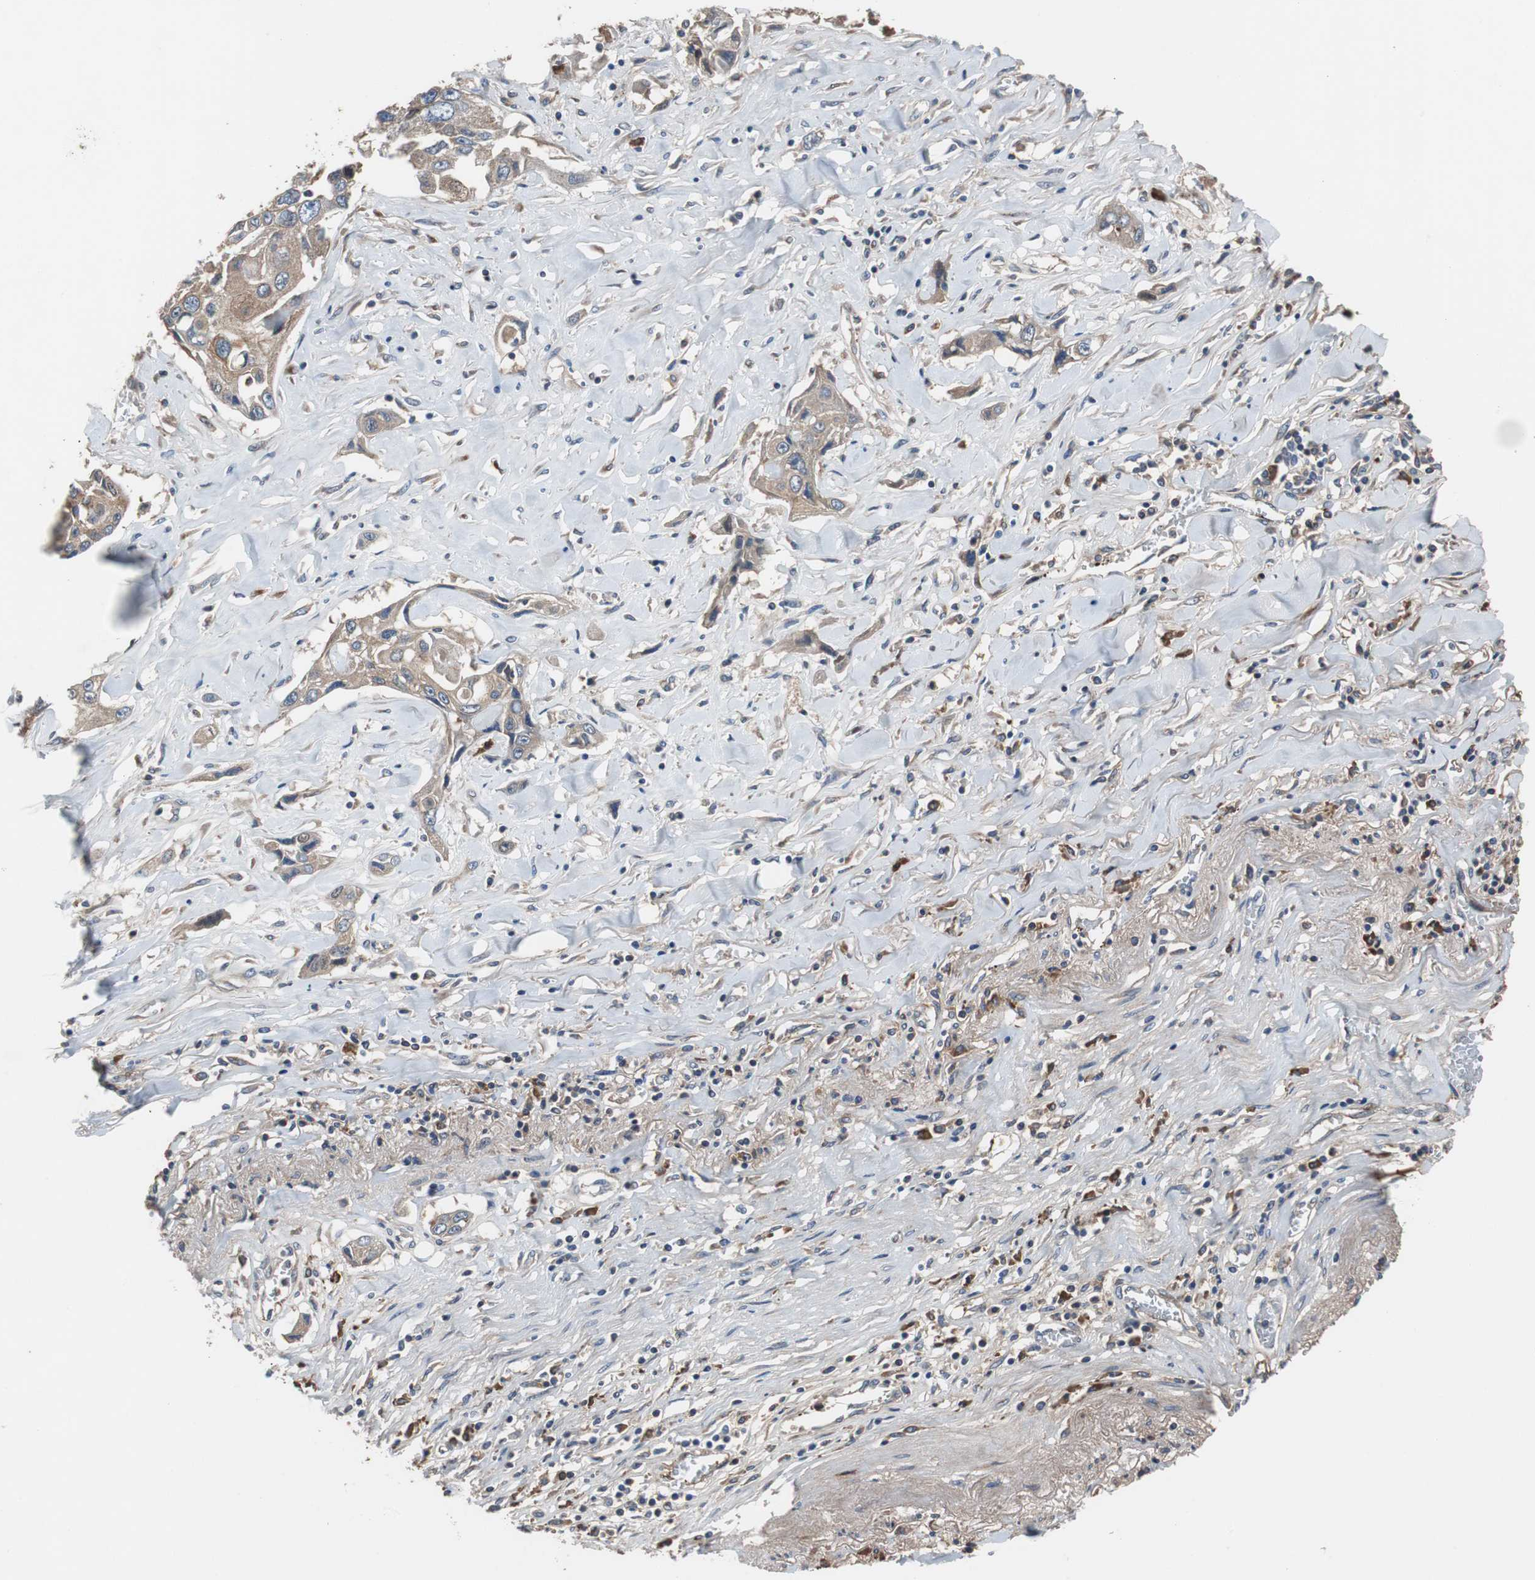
{"staining": {"intensity": "moderate", "quantity": ">75%", "location": "cytoplasmic/membranous"}, "tissue": "lung cancer", "cell_type": "Tumor cells", "image_type": "cancer", "snomed": [{"axis": "morphology", "description": "Squamous cell carcinoma, NOS"}, {"axis": "topography", "description": "Lung"}], "caption": "IHC micrograph of neoplastic tissue: lung cancer (squamous cell carcinoma) stained using immunohistochemistry shows medium levels of moderate protein expression localized specifically in the cytoplasmic/membranous of tumor cells, appearing as a cytoplasmic/membranous brown color.", "gene": "SORT1", "patient": {"sex": "male", "age": 71}}